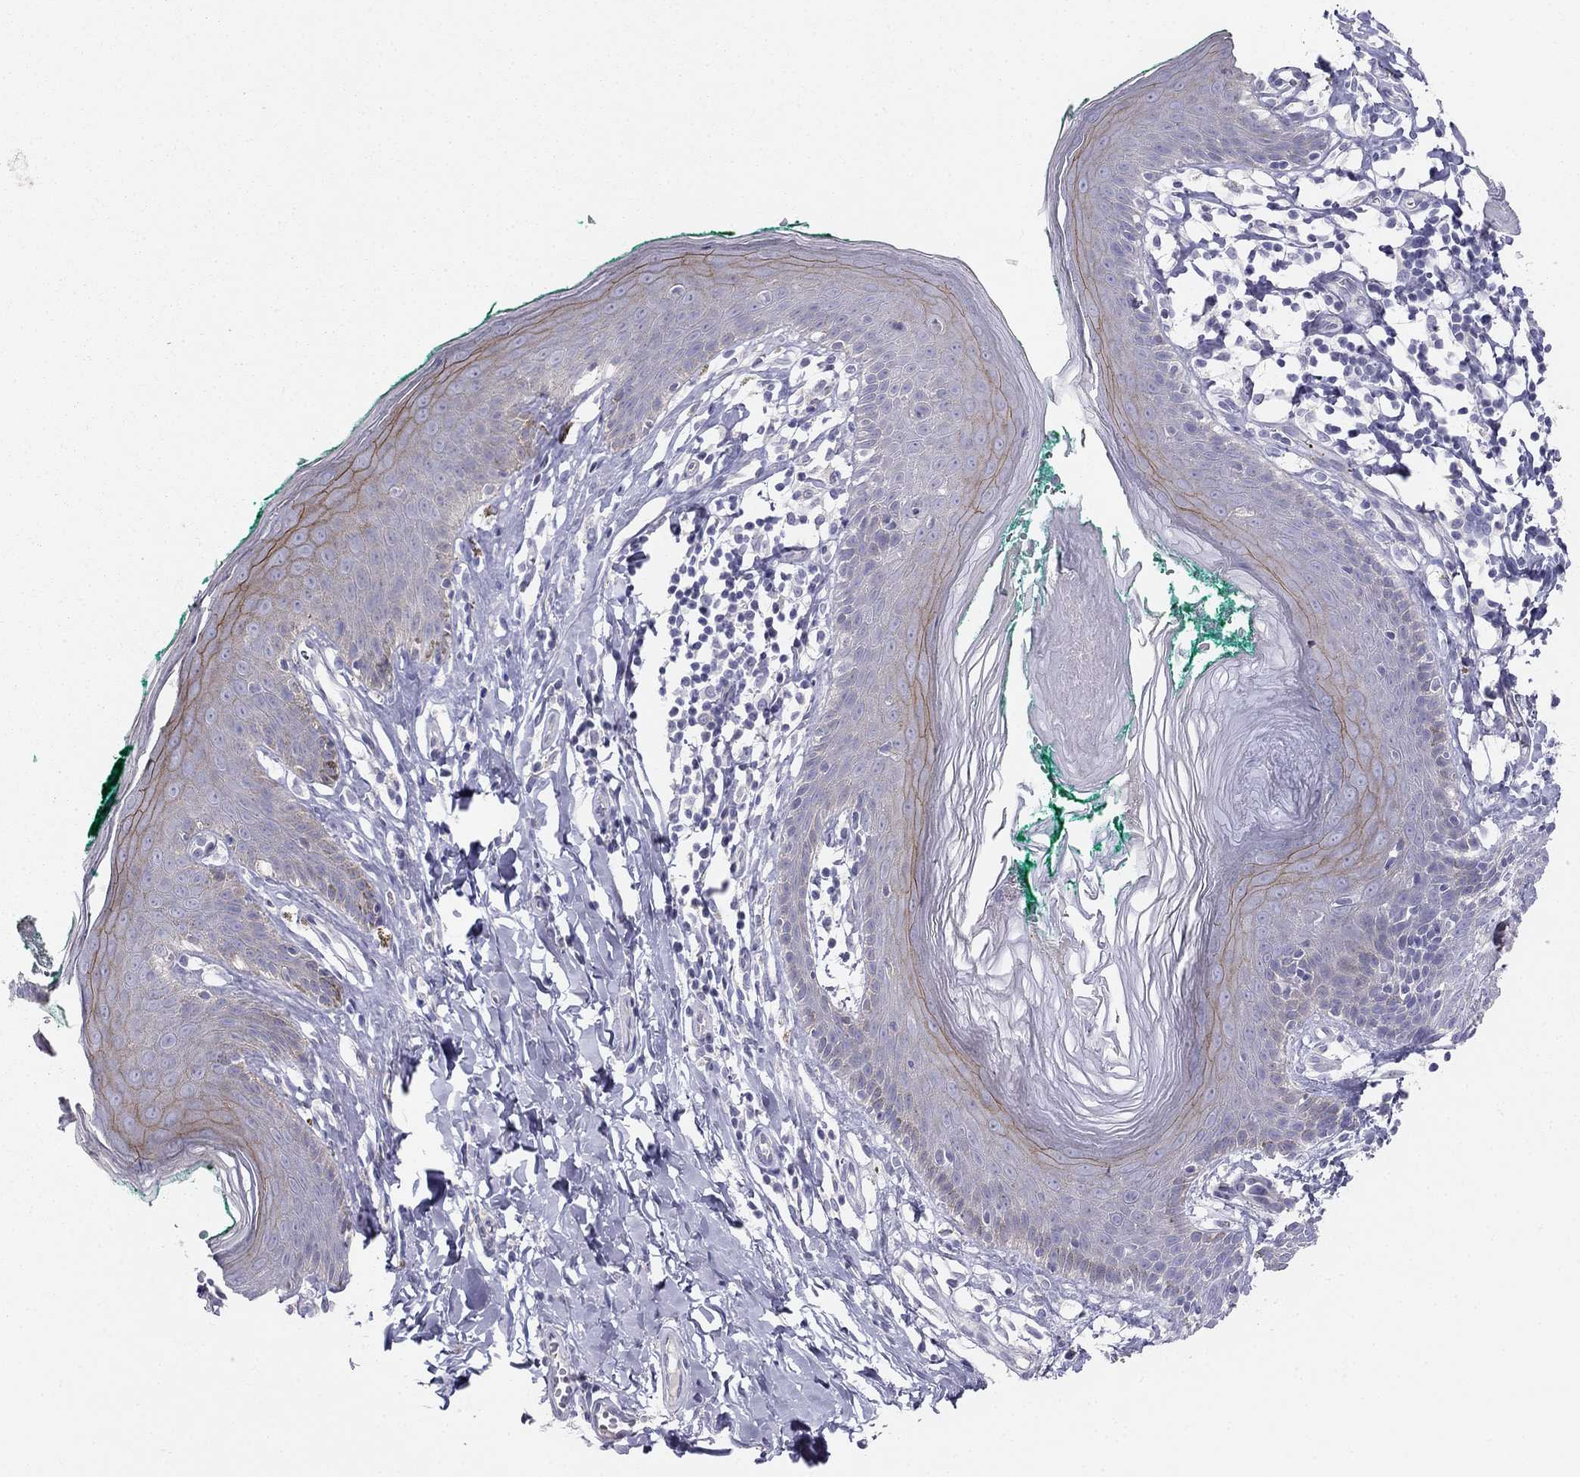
{"staining": {"intensity": "strong", "quantity": "<25%", "location": "cytoplasmic/membranous"}, "tissue": "skin", "cell_type": "Epidermal cells", "image_type": "normal", "snomed": [{"axis": "morphology", "description": "Normal tissue, NOS"}, {"axis": "topography", "description": "Vulva"}], "caption": "Immunohistochemistry (IHC) (DAB (3,3'-diaminobenzidine)) staining of unremarkable human skin demonstrates strong cytoplasmic/membranous protein expression in about <25% of epidermal cells. The staining was performed using DAB to visualize the protein expression in brown, while the nuclei were stained in blue with hematoxylin (Magnification: 20x).", "gene": "MGAT4C", "patient": {"sex": "female", "age": 66}}